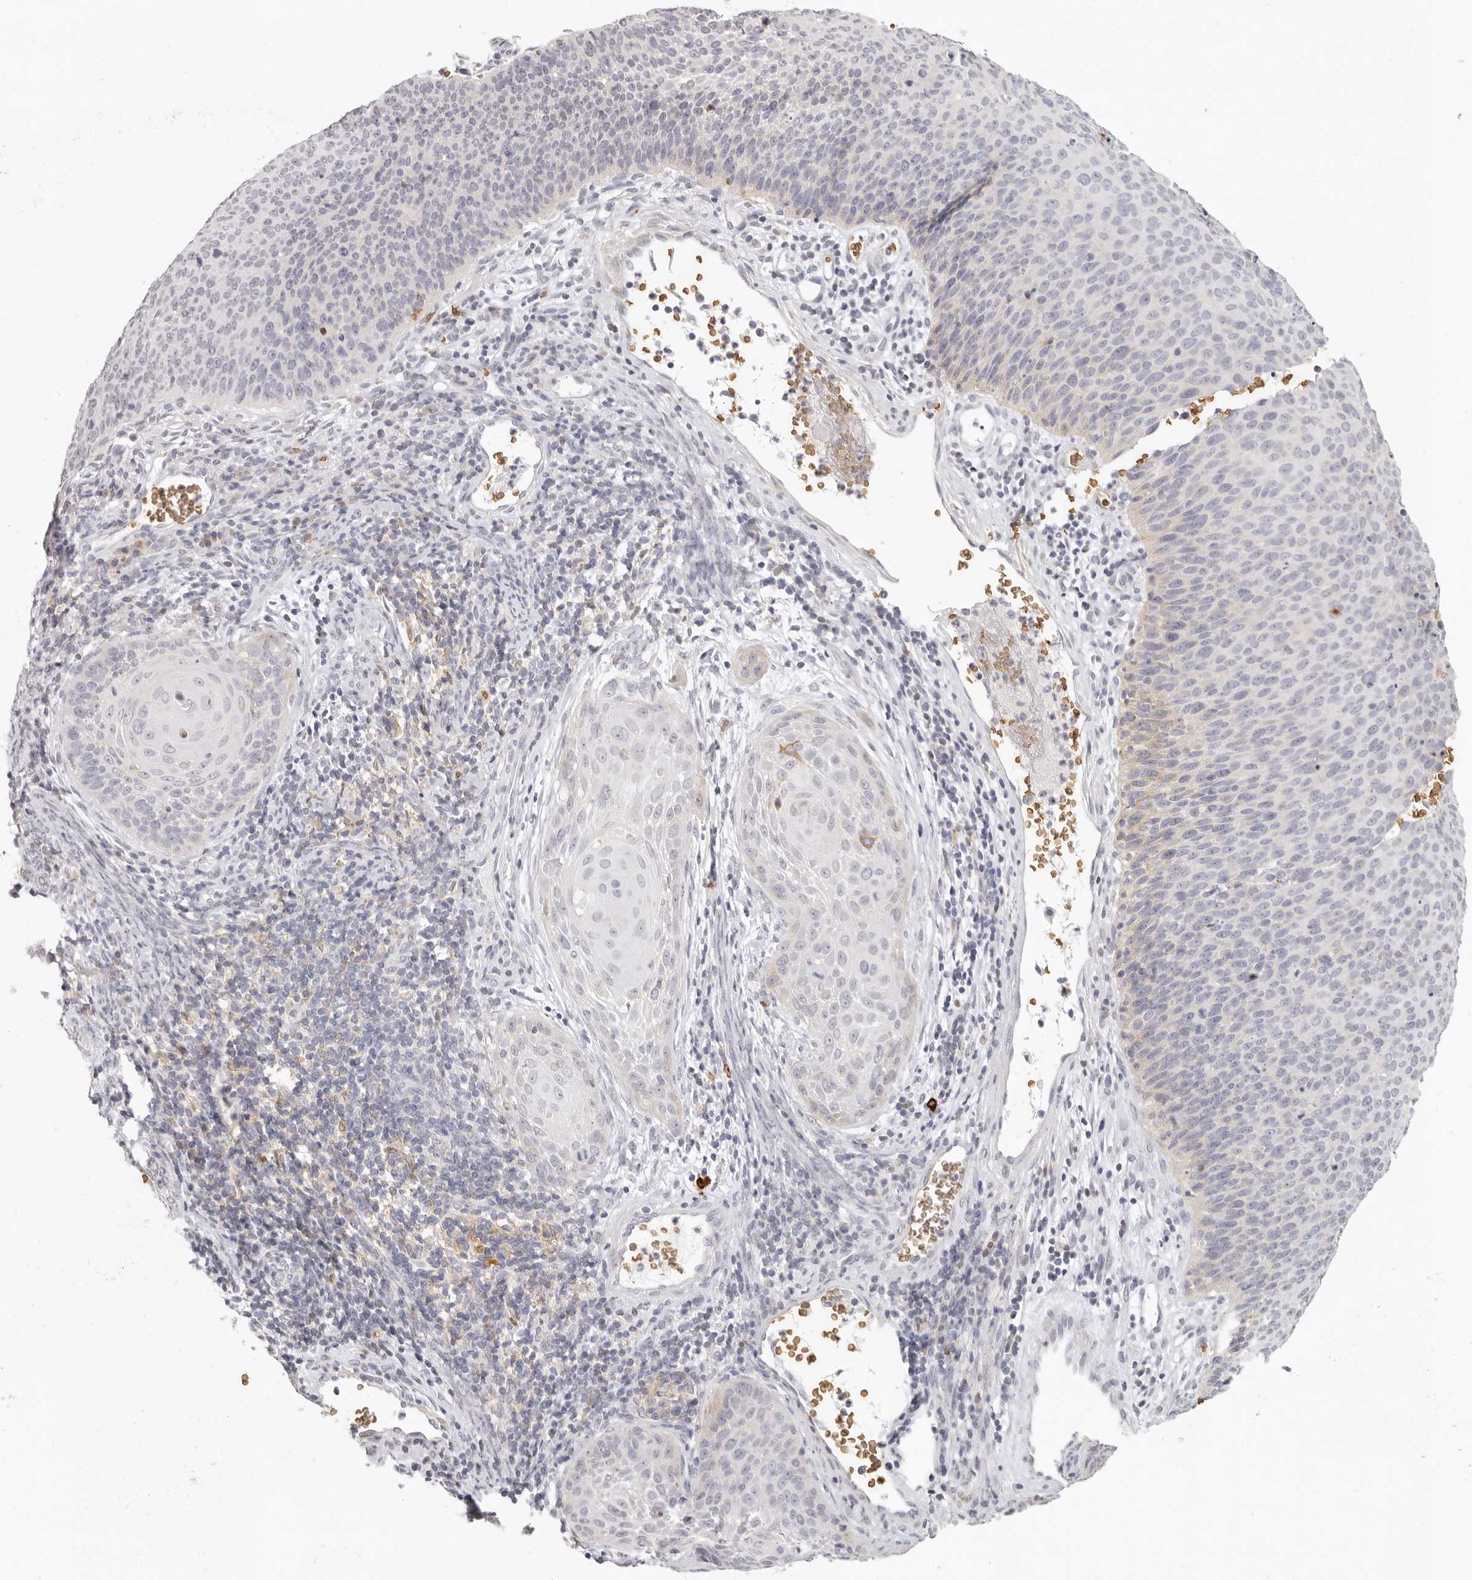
{"staining": {"intensity": "negative", "quantity": "none", "location": "none"}, "tissue": "cervical cancer", "cell_type": "Tumor cells", "image_type": "cancer", "snomed": [{"axis": "morphology", "description": "Squamous cell carcinoma, NOS"}, {"axis": "topography", "description": "Cervix"}], "caption": "Tumor cells show no significant protein positivity in cervical cancer (squamous cell carcinoma).", "gene": "NIBAN1", "patient": {"sex": "female", "age": 55}}